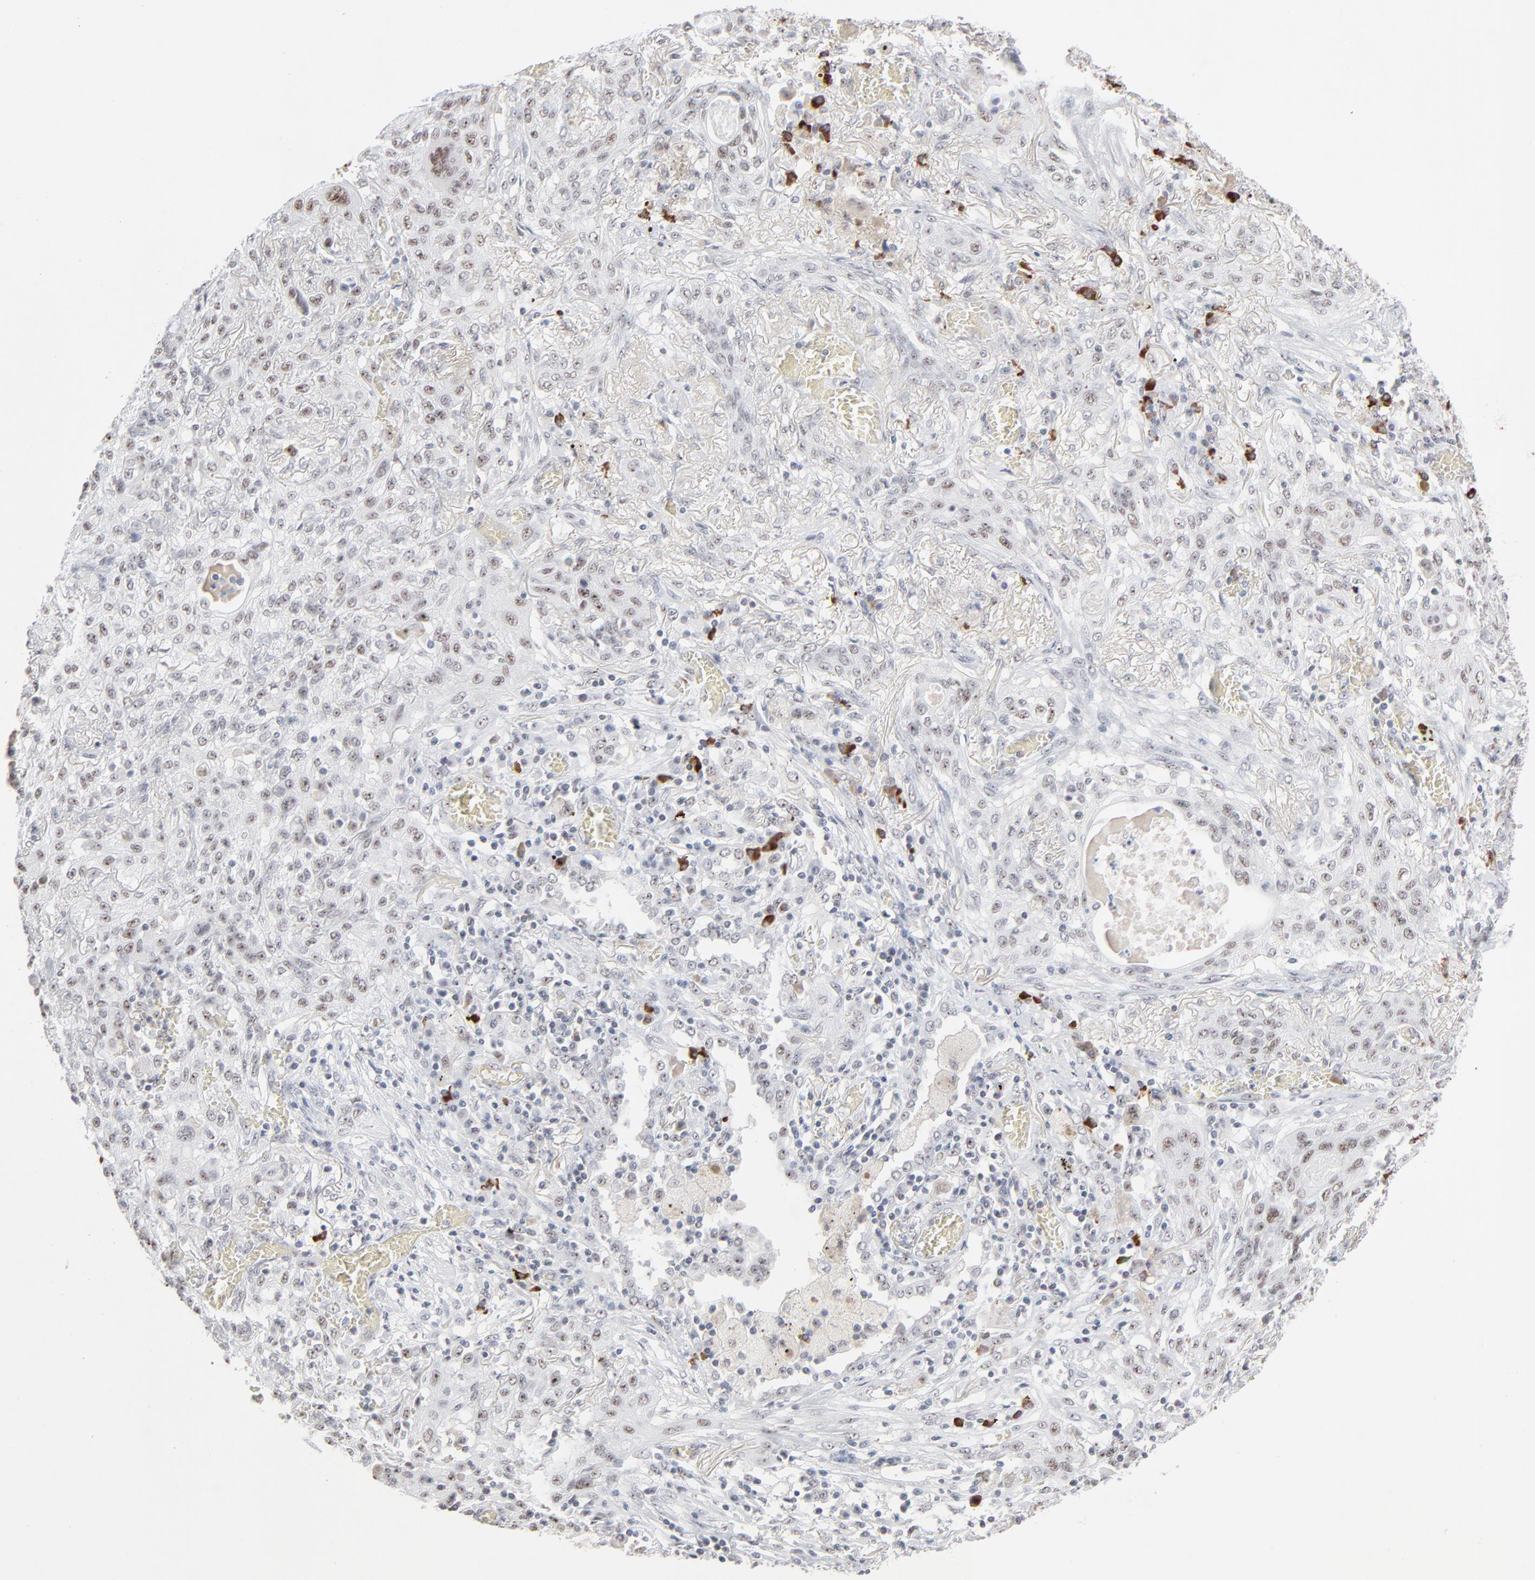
{"staining": {"intensity": "weak", "quantity": ">75%", "location": "nuclear"}, "tissue": "lung cancer", "cell_type": "Tumor cells", "image_type": "cancer", "snomed": [{"axis": "morphology", "description": "Squamous cell carcinoma, NOS"}, {"axis": "topography", "description": "Lung"}], "caption": "Immunohistochemistry photomicrograph of neoplastic tissue: human squamous cell carcinoma (lung) stained using IHC displays low levels of weak protein expression localized specifically in the nuclear of tumor cells, appearing as a nuclear brown color.", "gene": "MPHOSPH6", "patient": {"sex": "female", "age": 47}}